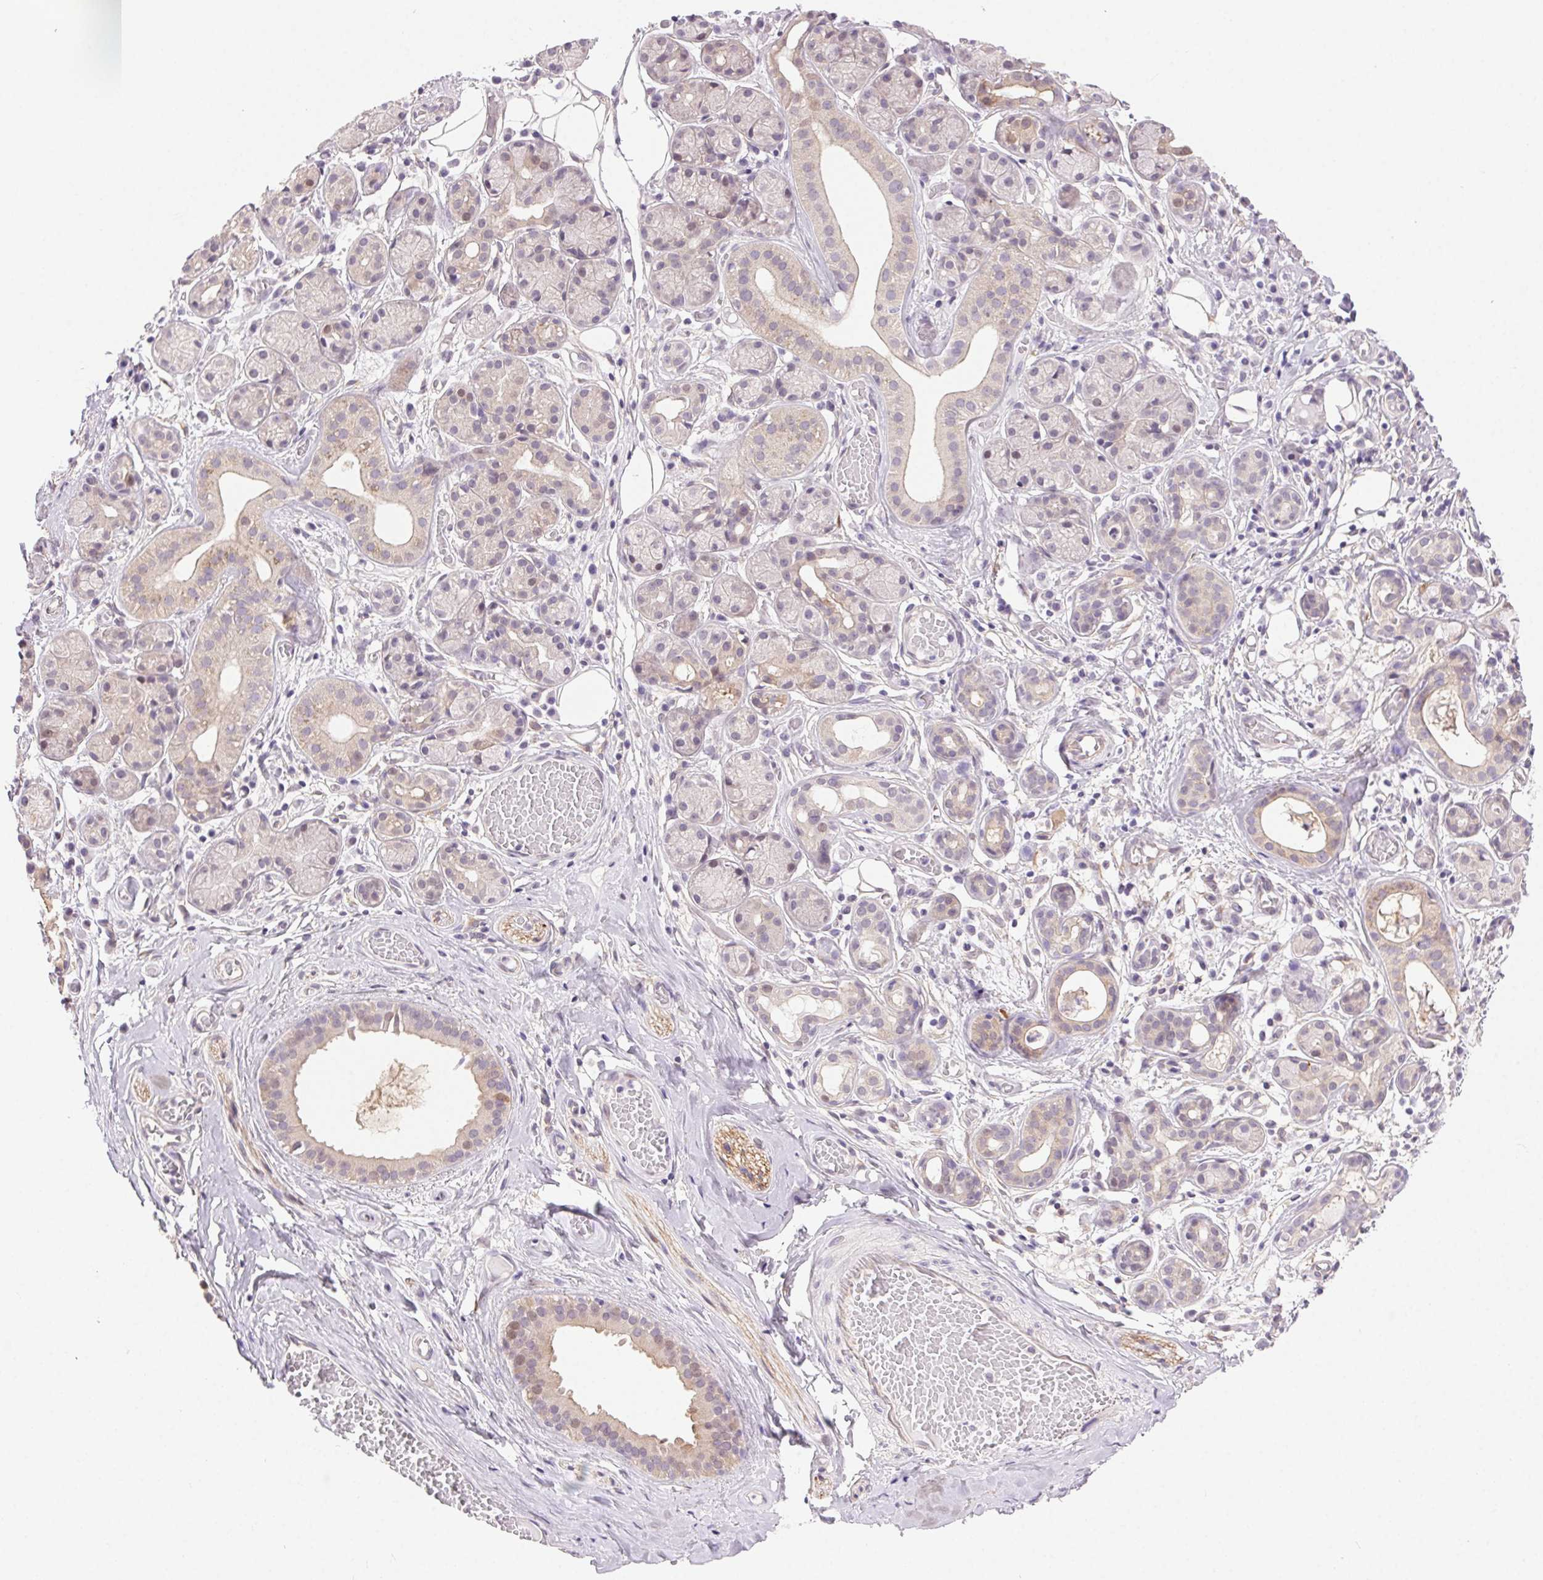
{"staining": {"intensity": "weak", "quantity": "<25%", "location": "cytoplasmic/membranous"}, "tissue": "salivary gland", "cell_type": "Glandular cells", "image_type": "normal", "snomed": [{"axis": "morphology", "description": "Normal tissue, NOS"}, {"axis": "topography", "description": "Salivary gland"}, {"axis": "topography", "description": "Peripheral nerve tissue"}], "caption": "Histopathology image shows no significant protein staining in glandular cells of benign salivary gland. (DAB immunohistochemistry (IHC) with hematoxylin counter stain).", "gene": "SYT11", "patient": {"sex": "male", "age": 71}}